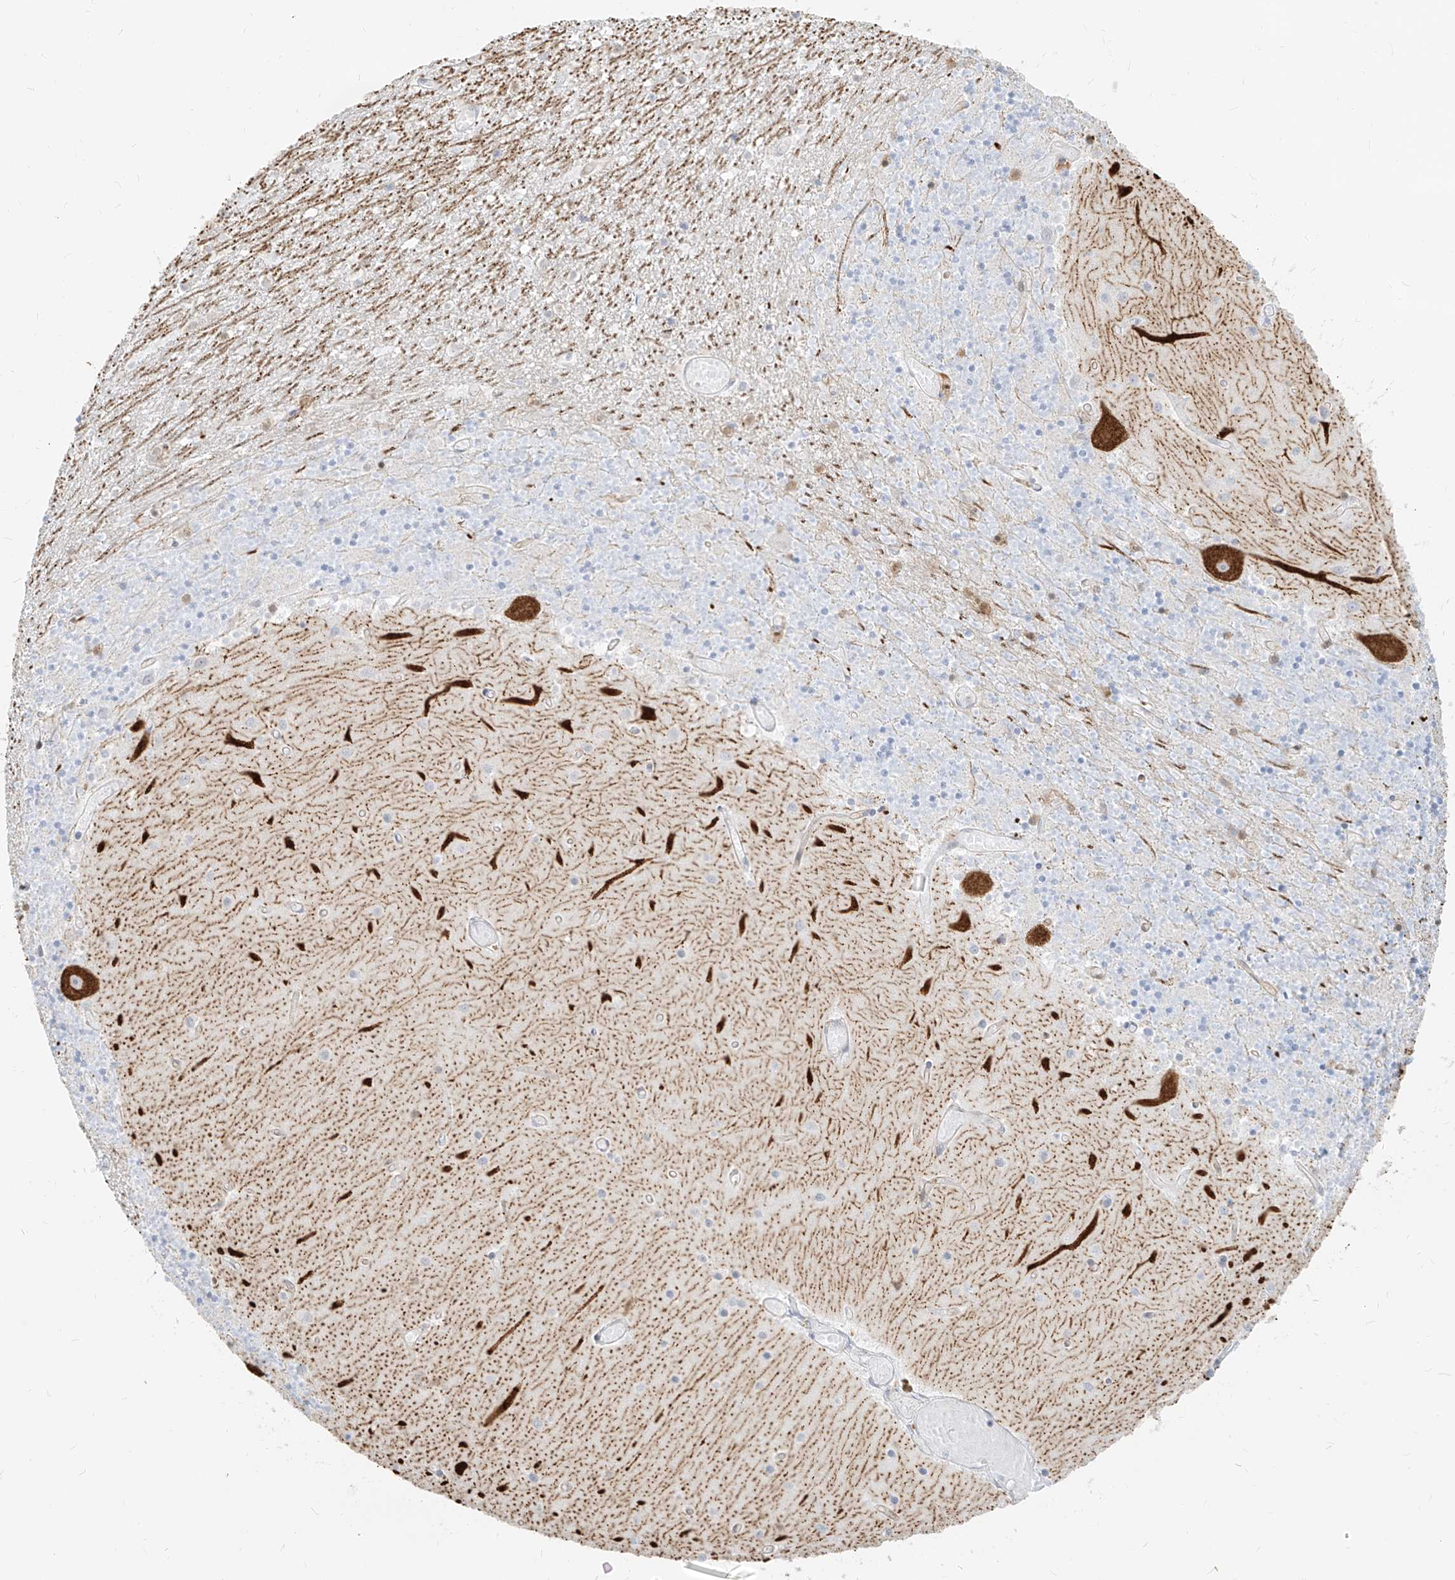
{"staining": {"intensity": "negative", "quantity": "none", "location": "none"}, "tissue": "cerebellum", "cell_type": "Cells in granular layer", "image_type": "normal", "snomed": [{"axis": "morphology", "description": "Normal tissue, NOS"}, {"axis": "topography", "description": "Cerebellum"}], "caption": "Immunohistochemistry photomicrograph of normal cerebellum: human cerebellum stained with DAB (3,3'-diaminobenzidine) displays no significant protein positivity in cells in granular layer. (DAB (3,3'-diaminobenzidine) IHC with hematoxylin counter stain).", "gene": "NHSL1", "patient": {"sex": "female", "age": 28}}